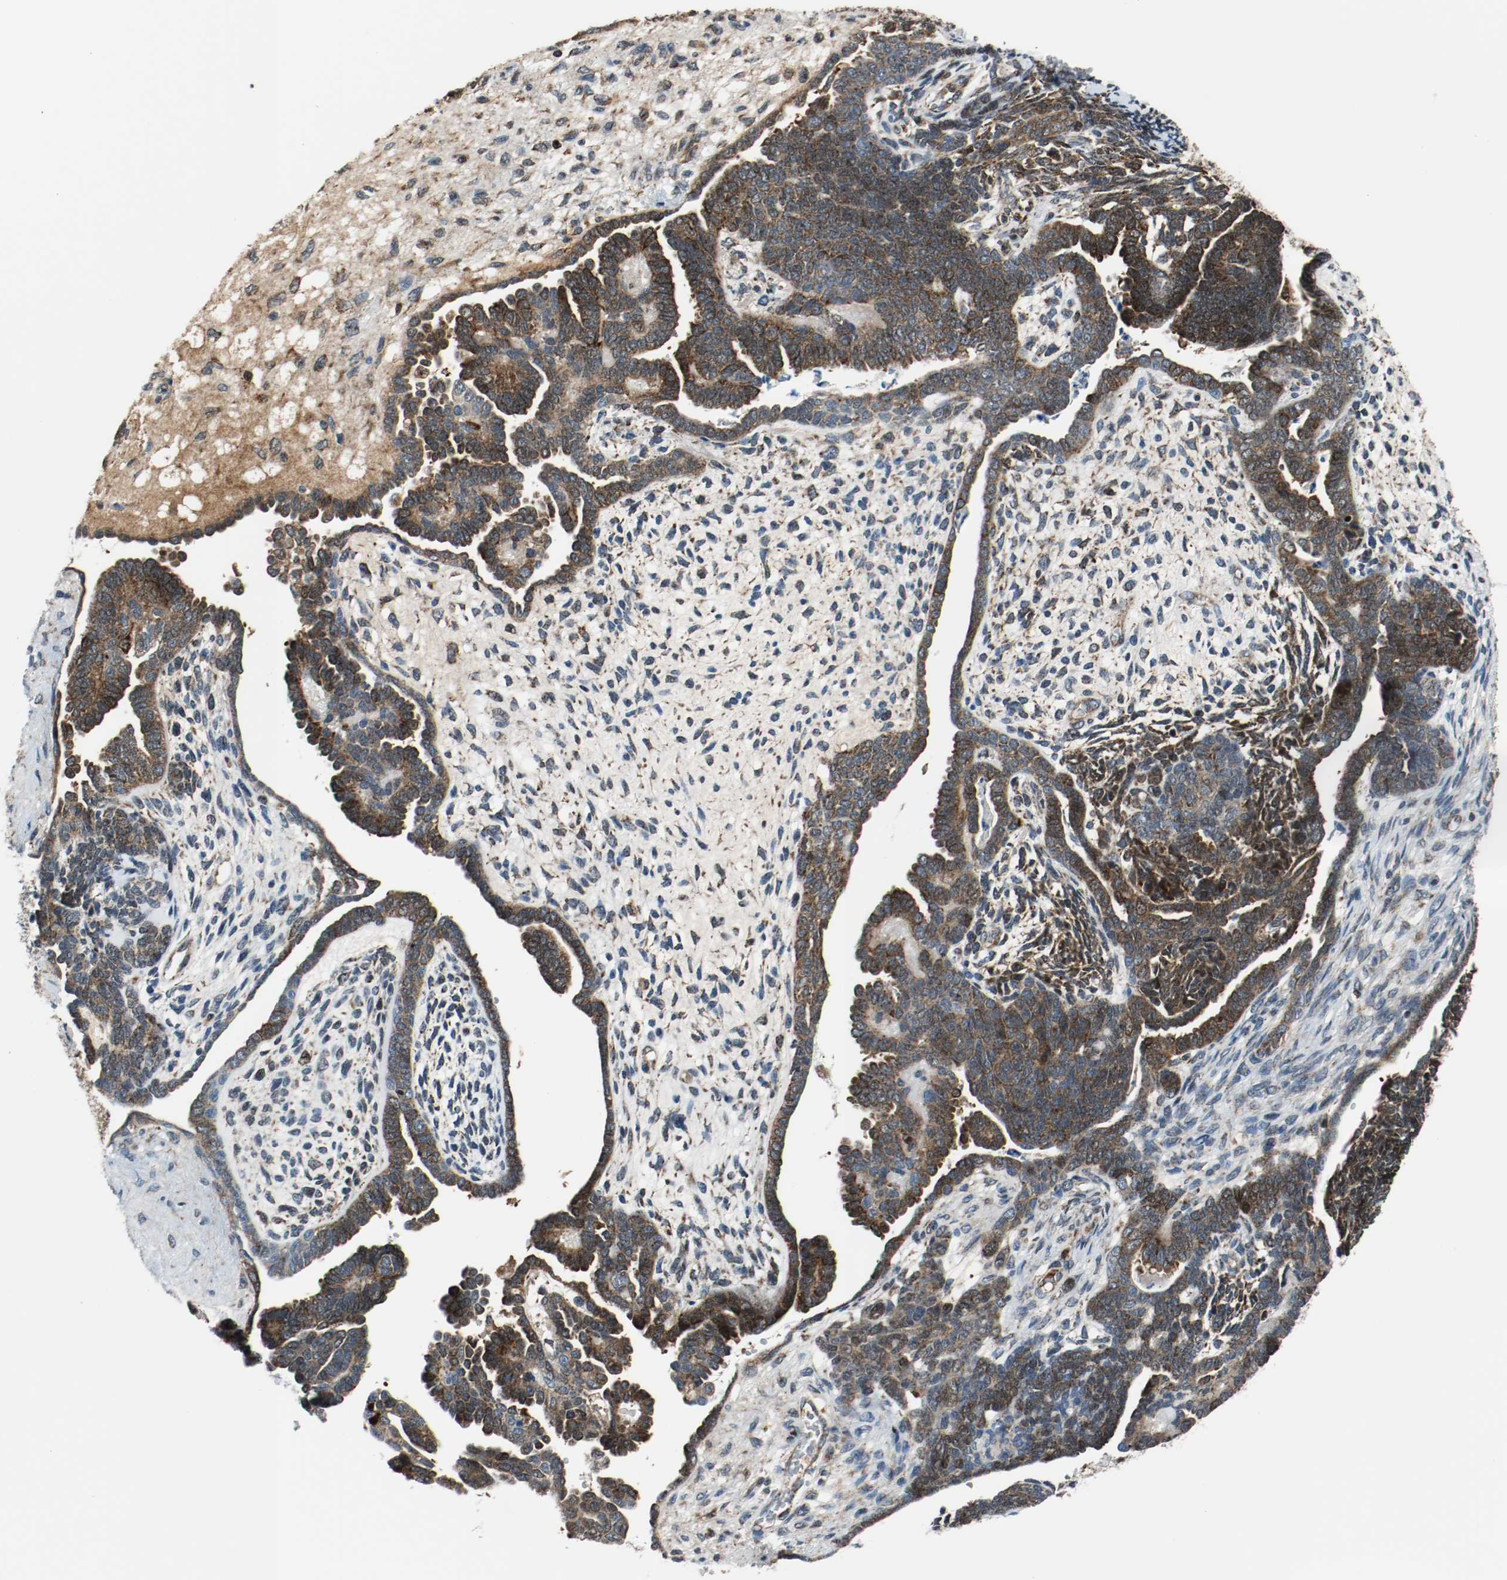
{"staining": {"intensity": "strong", "quantity": ">75%", "location": "cytoplasmic/membranous"}, "tissue": "endometrial cancer", "cell_type": "Tumor cells", "image_type": "cancer", "snomed": [{"axis": "morphology", "description": "Neoplasm, malignant, NOS"}, {"axis": "topography", "description": "Endometrium"}], "caption": "Tumor cells demonstrate high levels of strong cytoplasmic/membranous staining in about >75% of cells in endometrial cancer (neoplasm (malignant)).", "gene": "TXNRD1", "patient": {"sex": "female", "age": 74}}